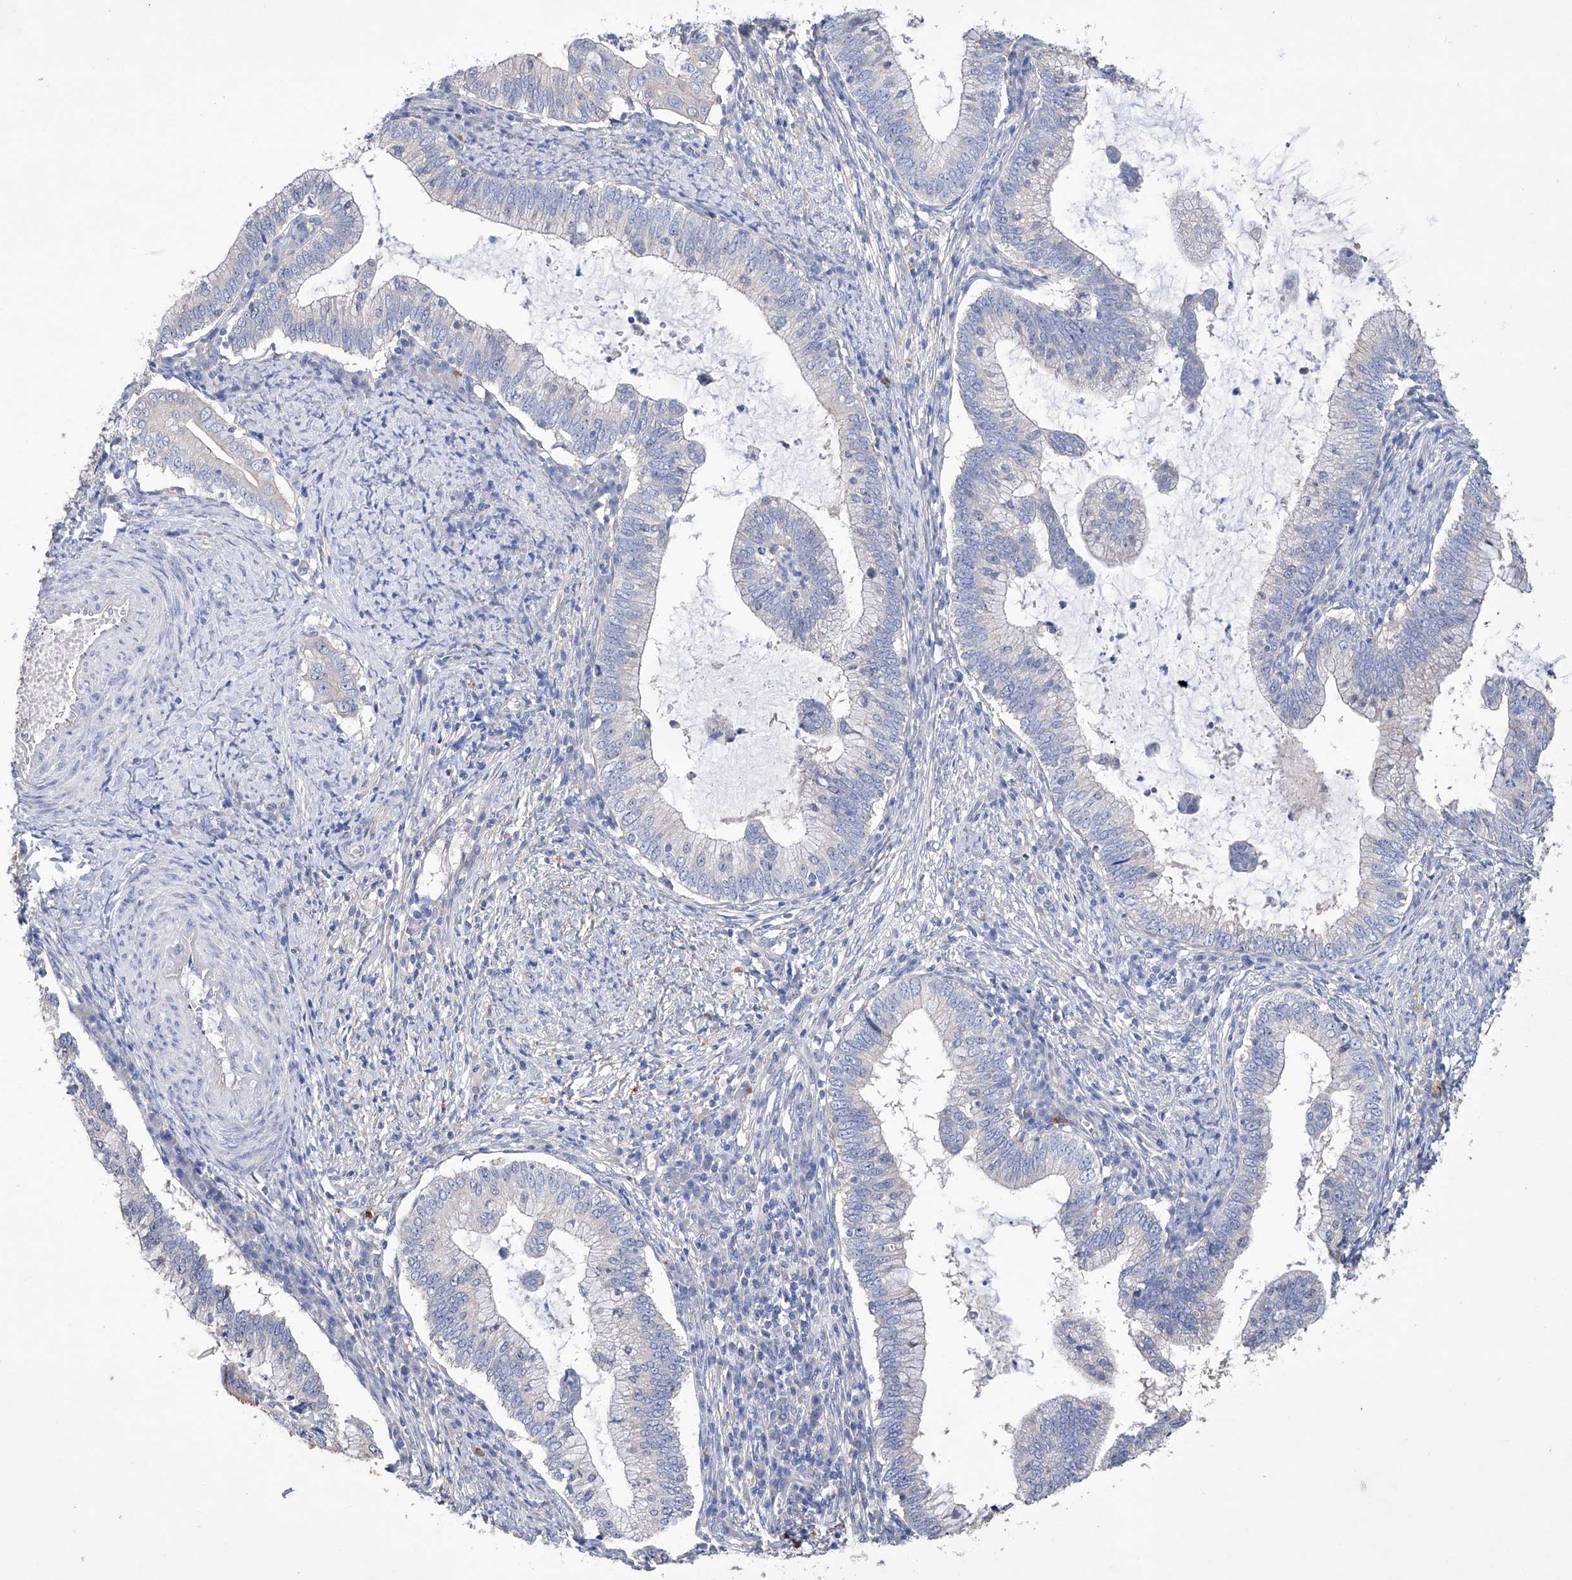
{"staining": {"intensity": "negative", "quantity": "none", "location": "none"}, "tissue": "cervical cancer", "cell_type": "Tumor cells", "image_type": "cancer", "snomed": [{"axis": "morphology", "description": "Adenocarcinoma, NOS"}, {"axis": "topography", "description": "Cervix"}], "caption": "This micrograph is of adenocarcinoma (cervical) stained with immunohistochemistry (IHC) to label a protein in brown with the nuclei are counter-stained blue. There is no positivity in tumor cells.", "gene": "AFG1L", "patient": {"sex": "female", "age": 36}}